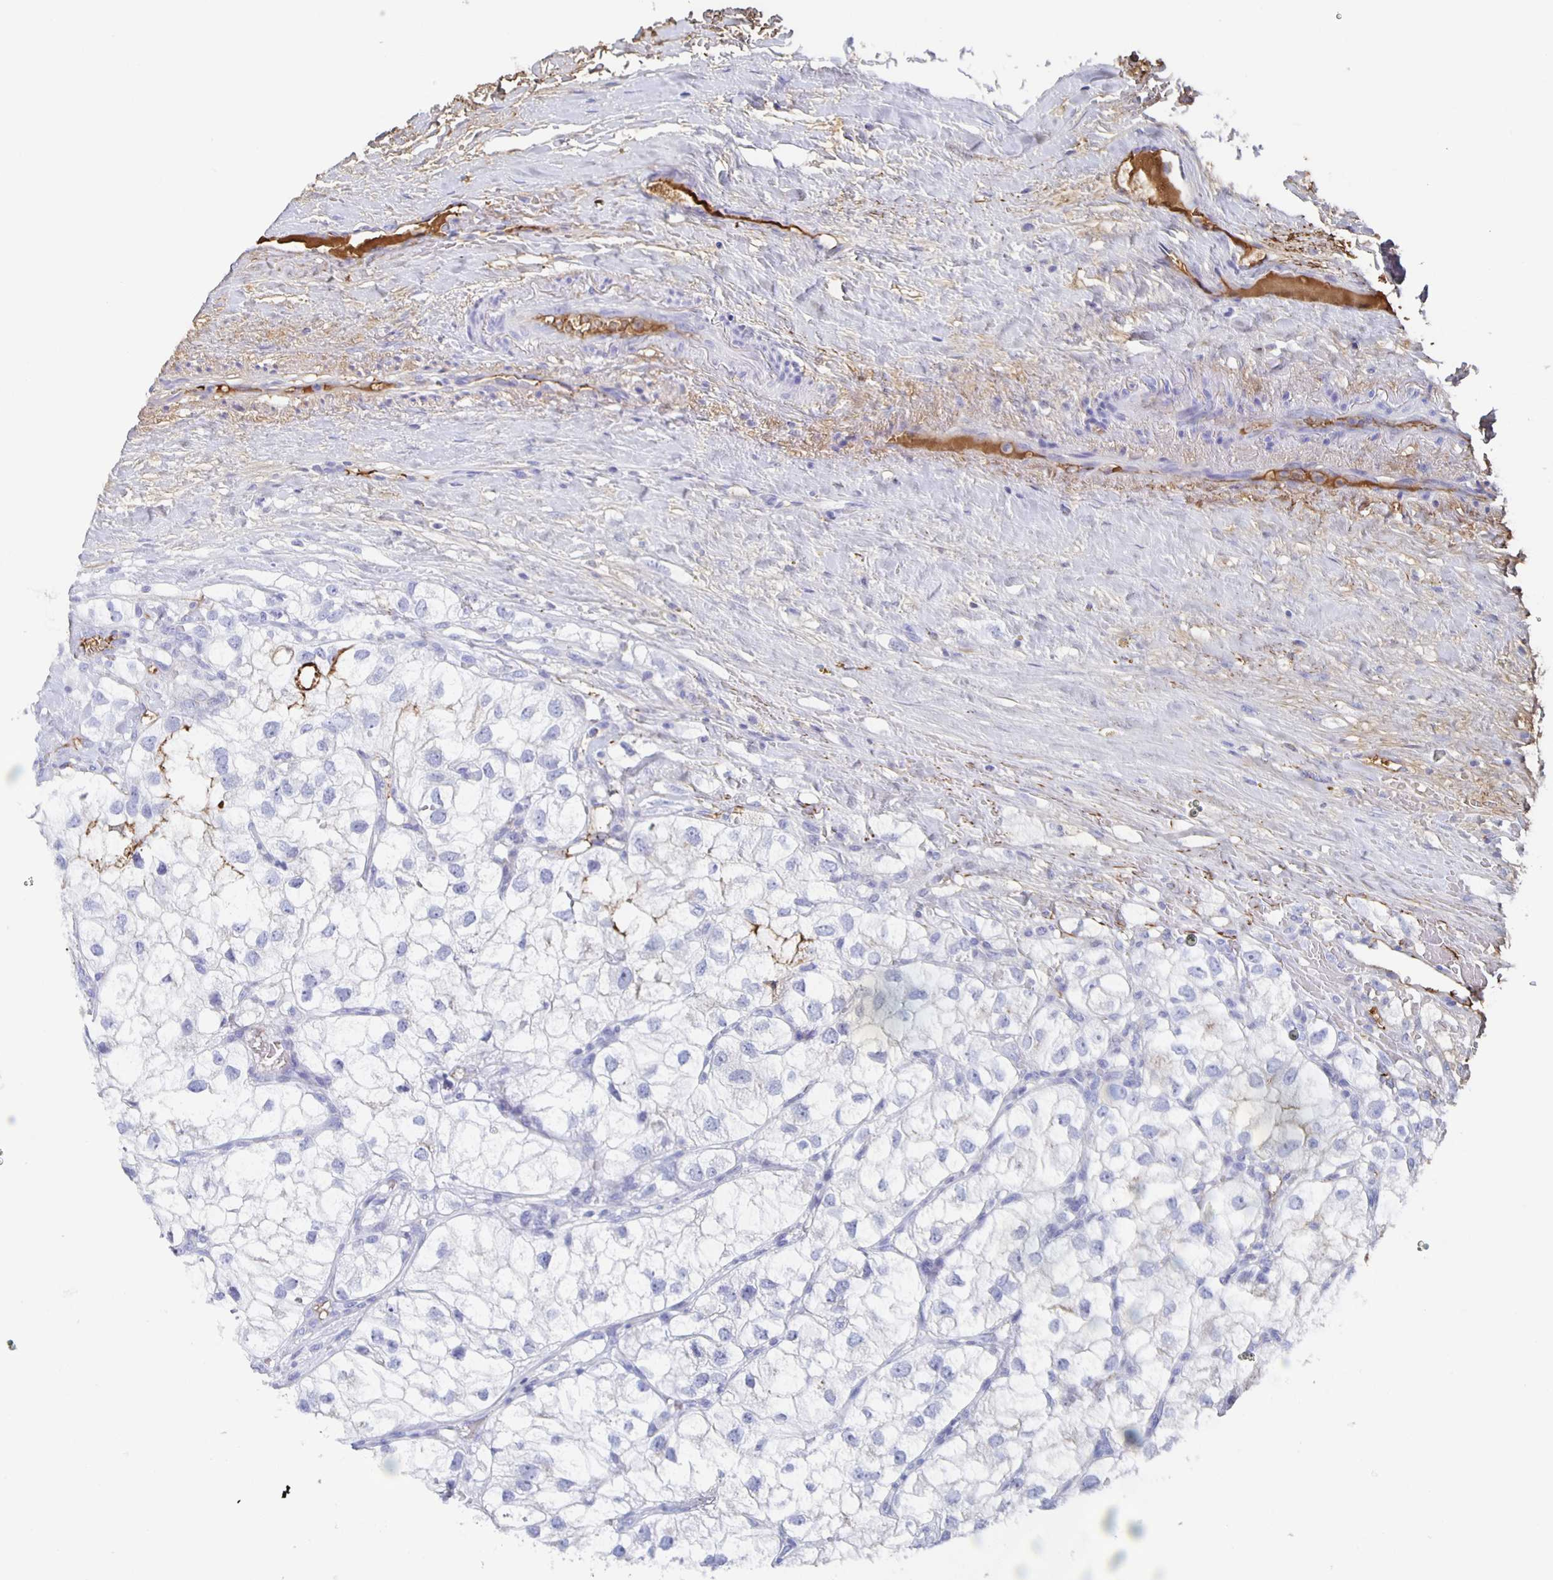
{"staining": {"intensity": "negative", "quantity": "none", "location": "none"}, "tissue": "renal cancer", "cell_type": "Tumor cells", "image_type": "cancer", "snomed": [{"axis": "morphology", "description": "Adenocarcinoma, NOS"}, {"axis": "topography", "description": "Kidney"}], "caption": "This image is of renal cancer (adenocarcinoma) stained with immunohistochemistry (IHC) to label a protein in brown with the nuclei are counter-stained blue. There is no positivity in tumor cells.", "gene": "FGA", "patient": {"sex": "male", "age": 59}}